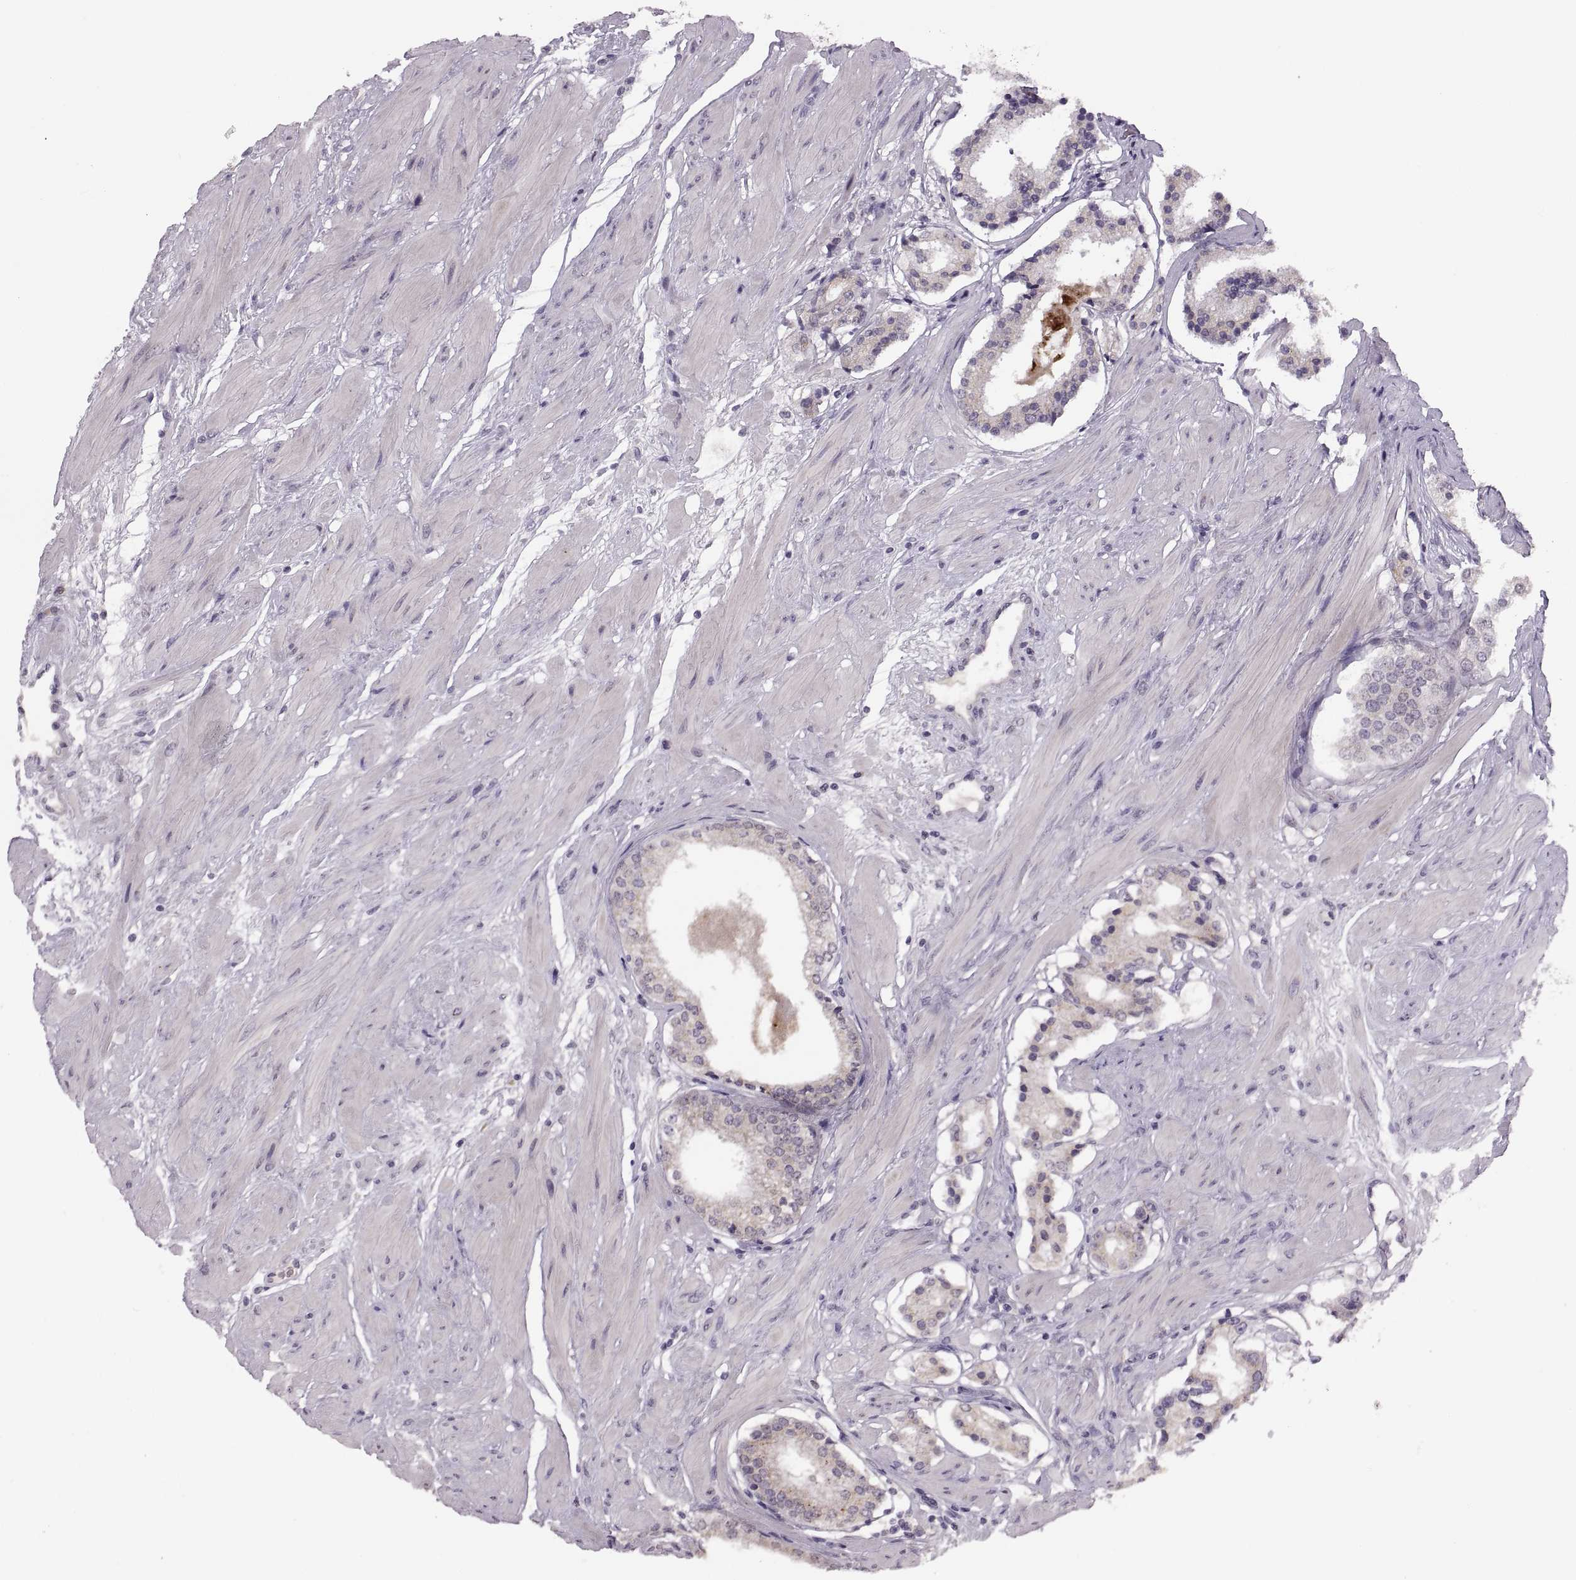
{"staining": {"intensity": "negative", "quantity": "none", "location": "none"}, "tissue": "prostate cancer", "cell_type": "Tumor cells", "image_type": "cancer", "snomed": [{"axis": "morphology", "description": "Adenocarcinoma, Low grade"}, {"axis": "topography", "description": "Prostate"}], "caption": "Tumor cells are negative for protein expression in human adenocarcinoma (low-grade) (prostate). The staining is performed using DAB brown chromogen with nuclei counter-stained in using hematoxylin.", "gene": "ADH6", "patient": {"sex": "male", "age": 60}}